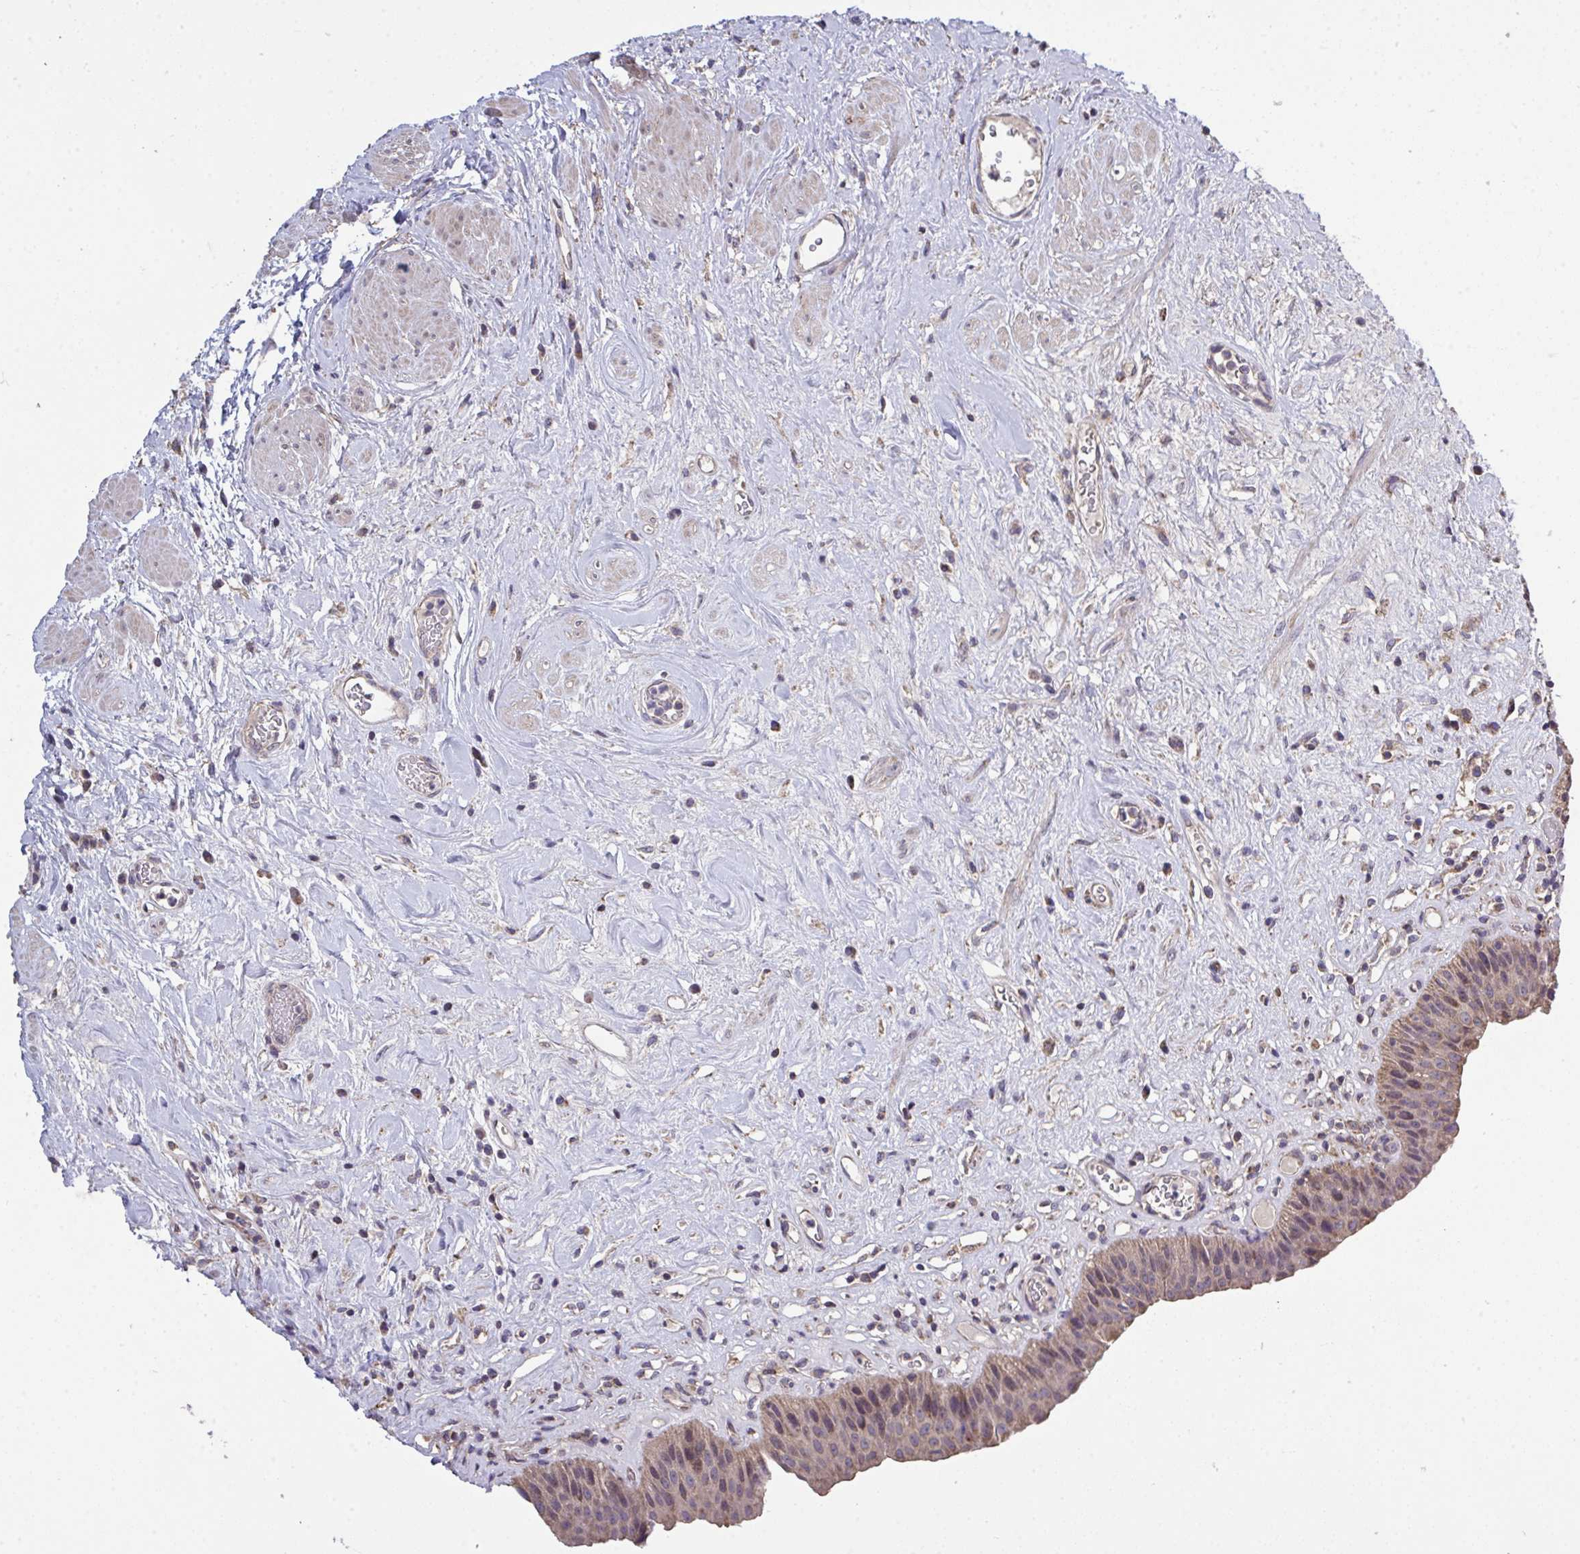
{"staining": {"intensity": "moderate", "quantity": "25%-75%", "location": "cytoplasmic/membranous"}, "tissue": "urinary bladder", "cell_type": "Urothelial cells", "image_type": "normal", "snomed": [{"axis": "morphology", "description": "Normal tissue, NOS"}, {"axis": "topography", "description": "Urinary bladder"}], "caption": "IHC histopathology image of normal human urinary bladder stained for a protein (brown), which shows medium levels of moderate cytoplasmic/membranous staining in about 25%-75% of urothelial cells.", "gene": "PPM1H", "patient": {"sex": "female", "age": 56}}